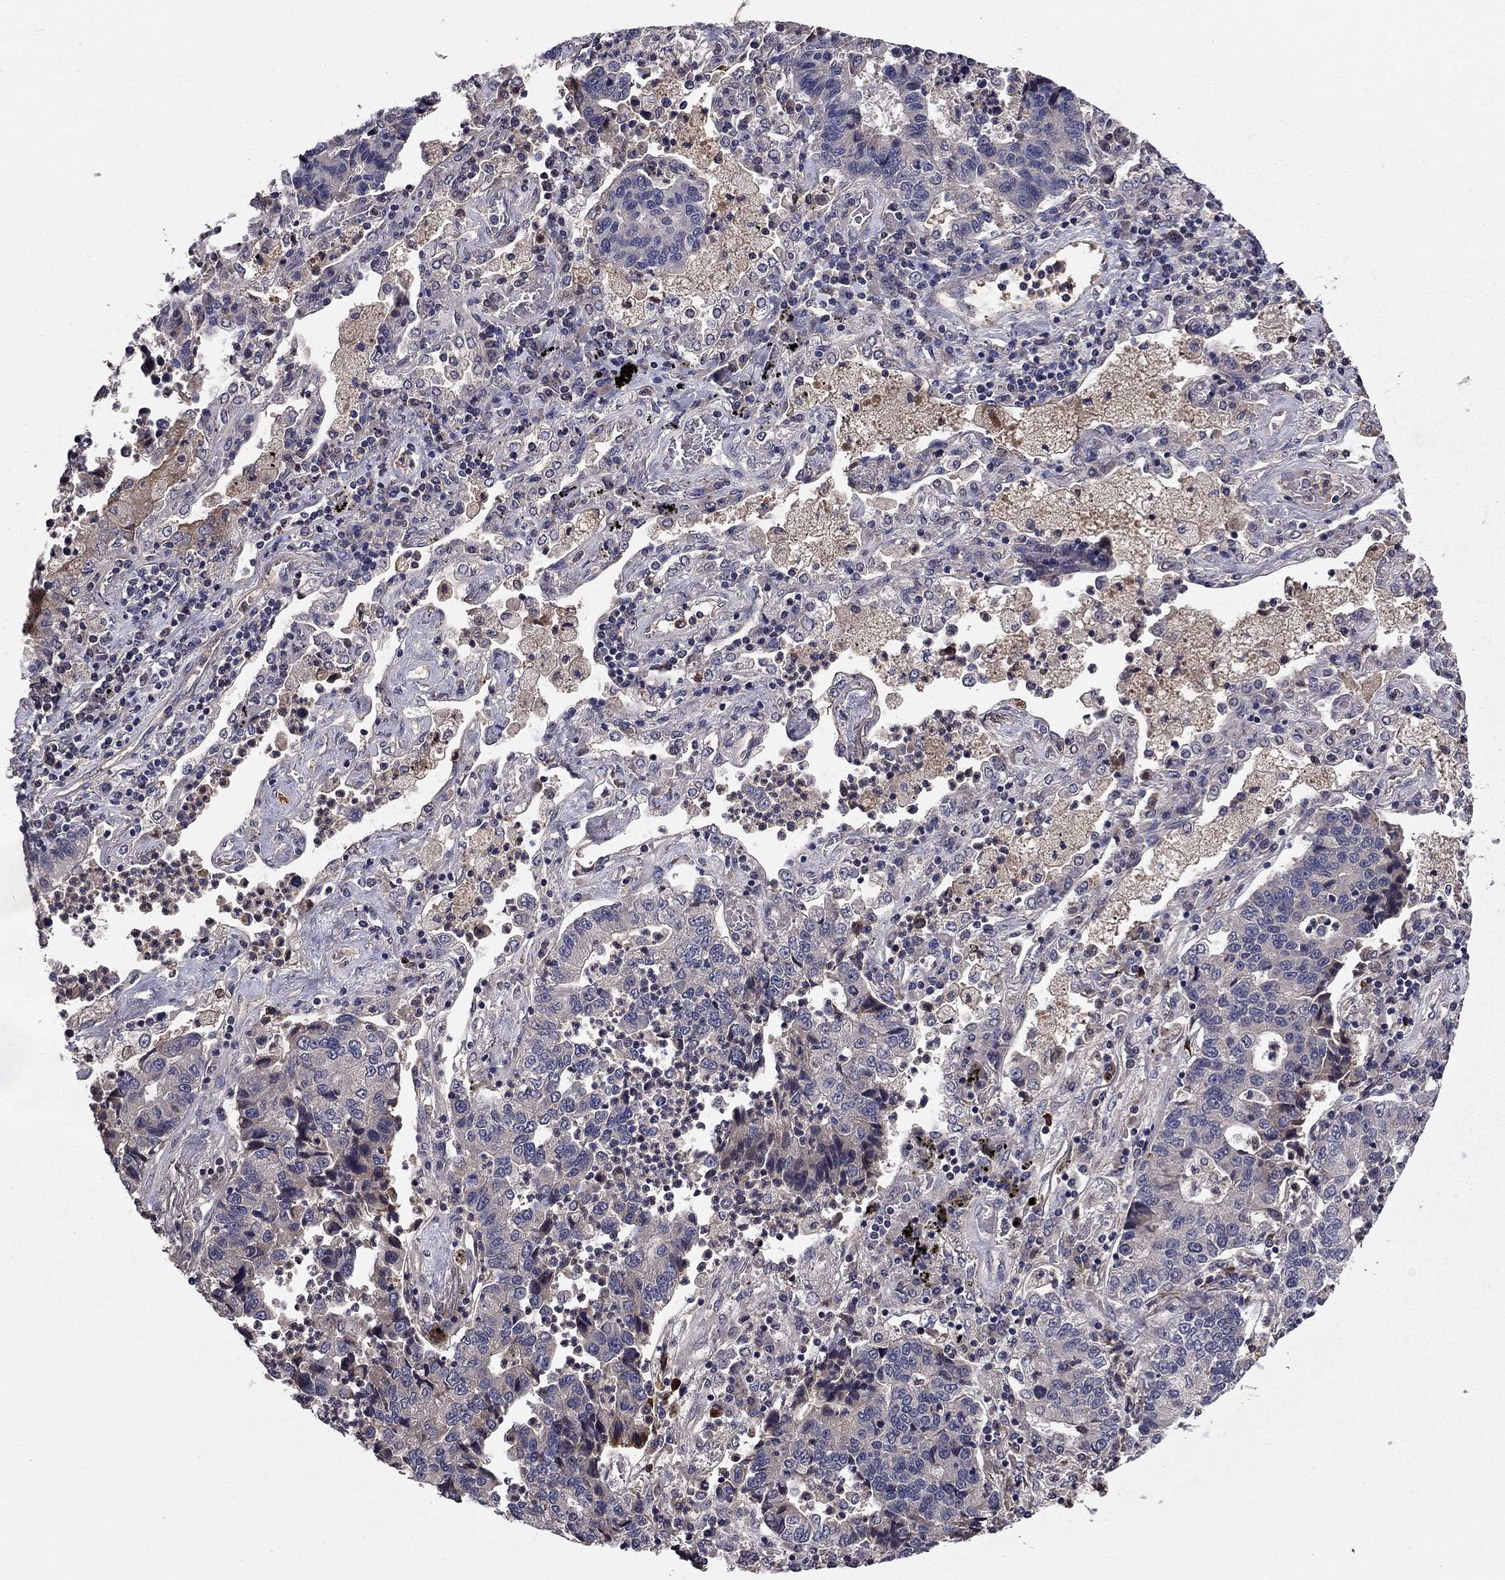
{"staining": {"intensity": "negative", "quantity": "none", "location": "none"}, "tissue": "lung cancer", "cell_type": "Tumor cells", "image_type": "cancer", "snomed": [{"axis": "morphology", "description": "Adenocarcinoma, NOS"}, {"axis": "topography", "description": "Lung"}], "caption": "Photomicrograph shows no significant protein staining in tumor cells of lung cancer (adenocarcinoma).", "gene": "PROS1", "patient": {"sex": "female", "age": 57}}